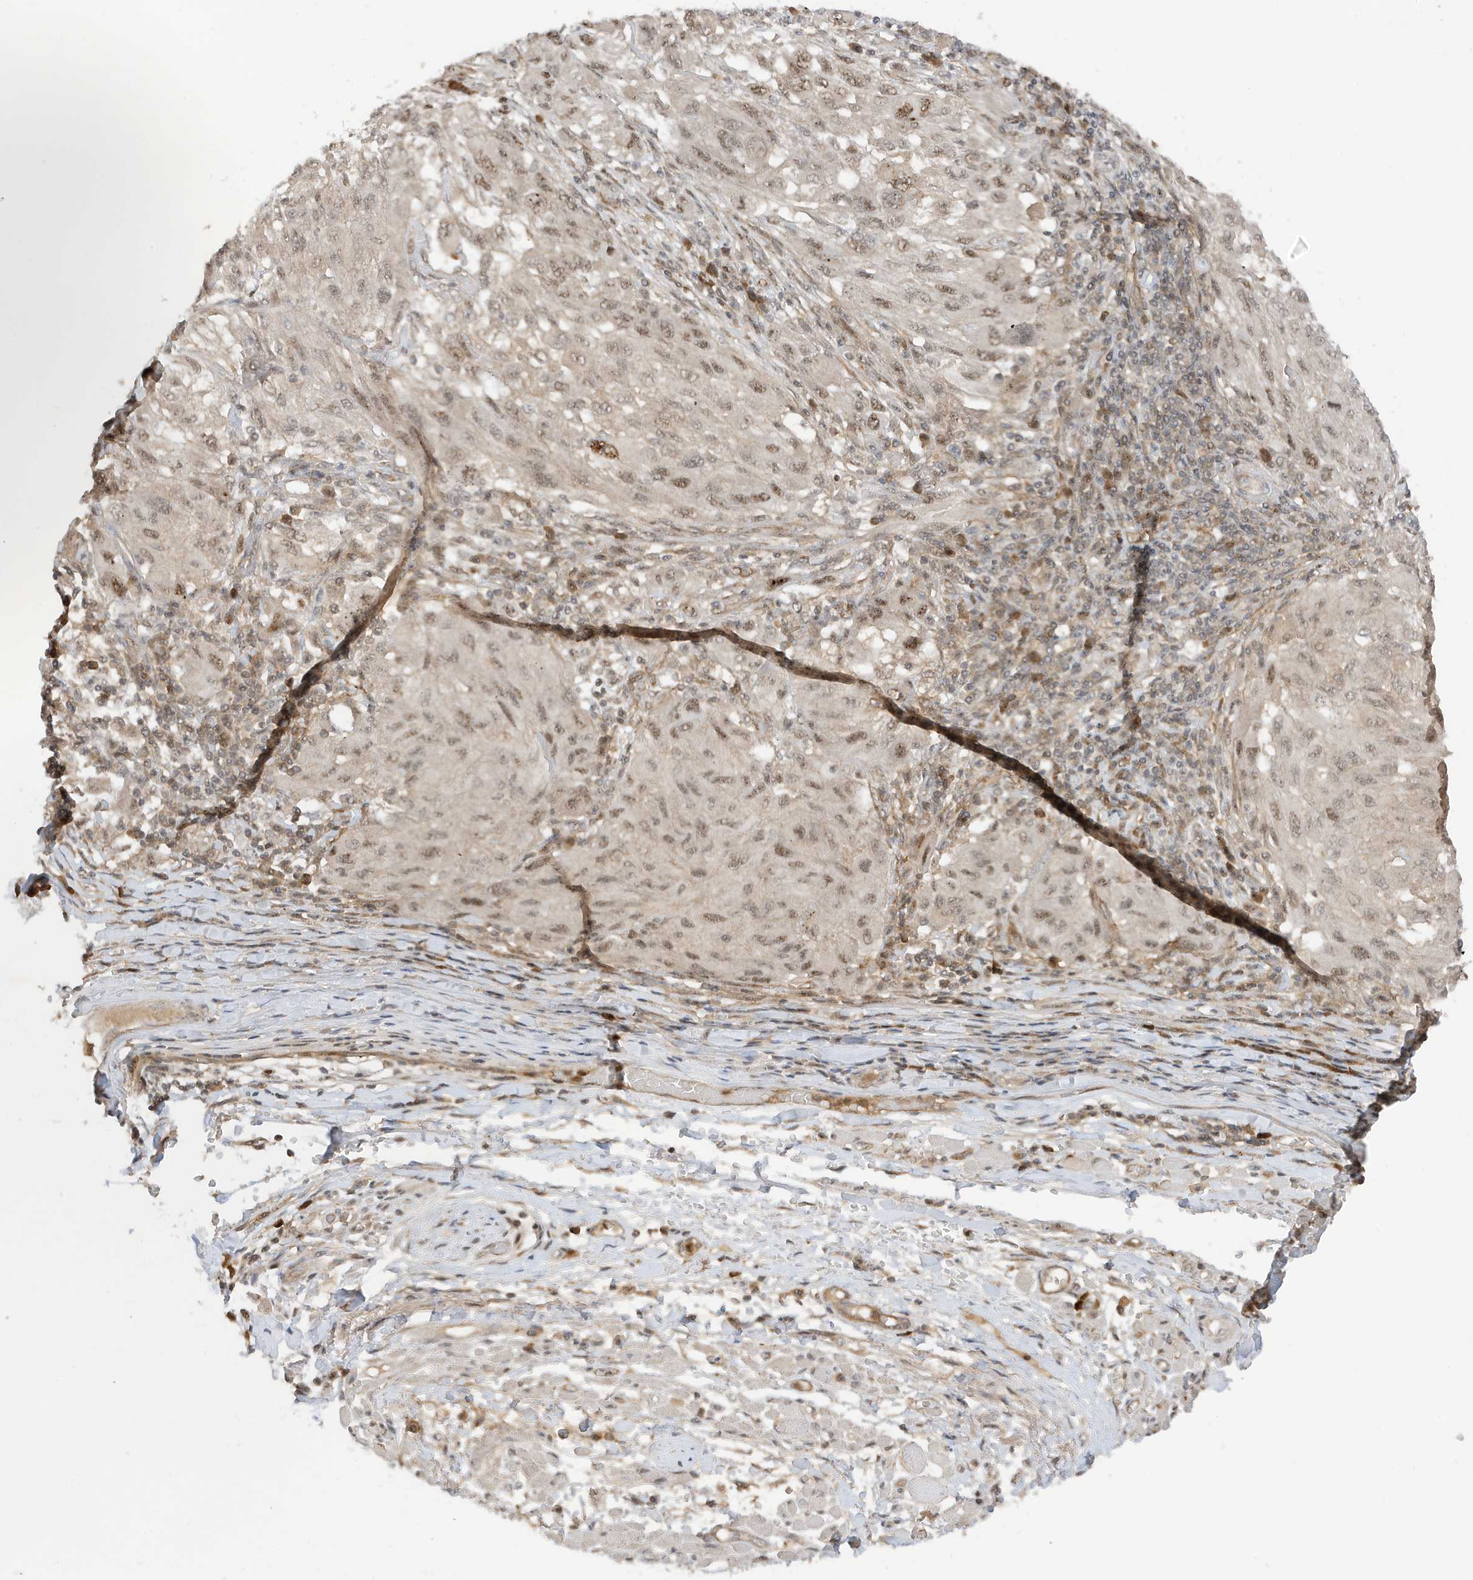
{"staining": {"intensity": "moderate", "quantity": "25%-75%", "location": "nuclear"}, "tissue": "melanoma", "cell_type": "Tumor cells", "image_type": "cancer", "snomed": [{"axis": "morphology", "description": "Malignant melanoma, NOS"}, {"axis": "topography", "description": "Skin"}], "caption": "Melanoma tissue displays moderate nuclear expression in approximately 25%-75% of tumor cells, visualized by immunohistochemistry.", "gene": "MAST3", "patient": {"sex": "female", "age": 91}}